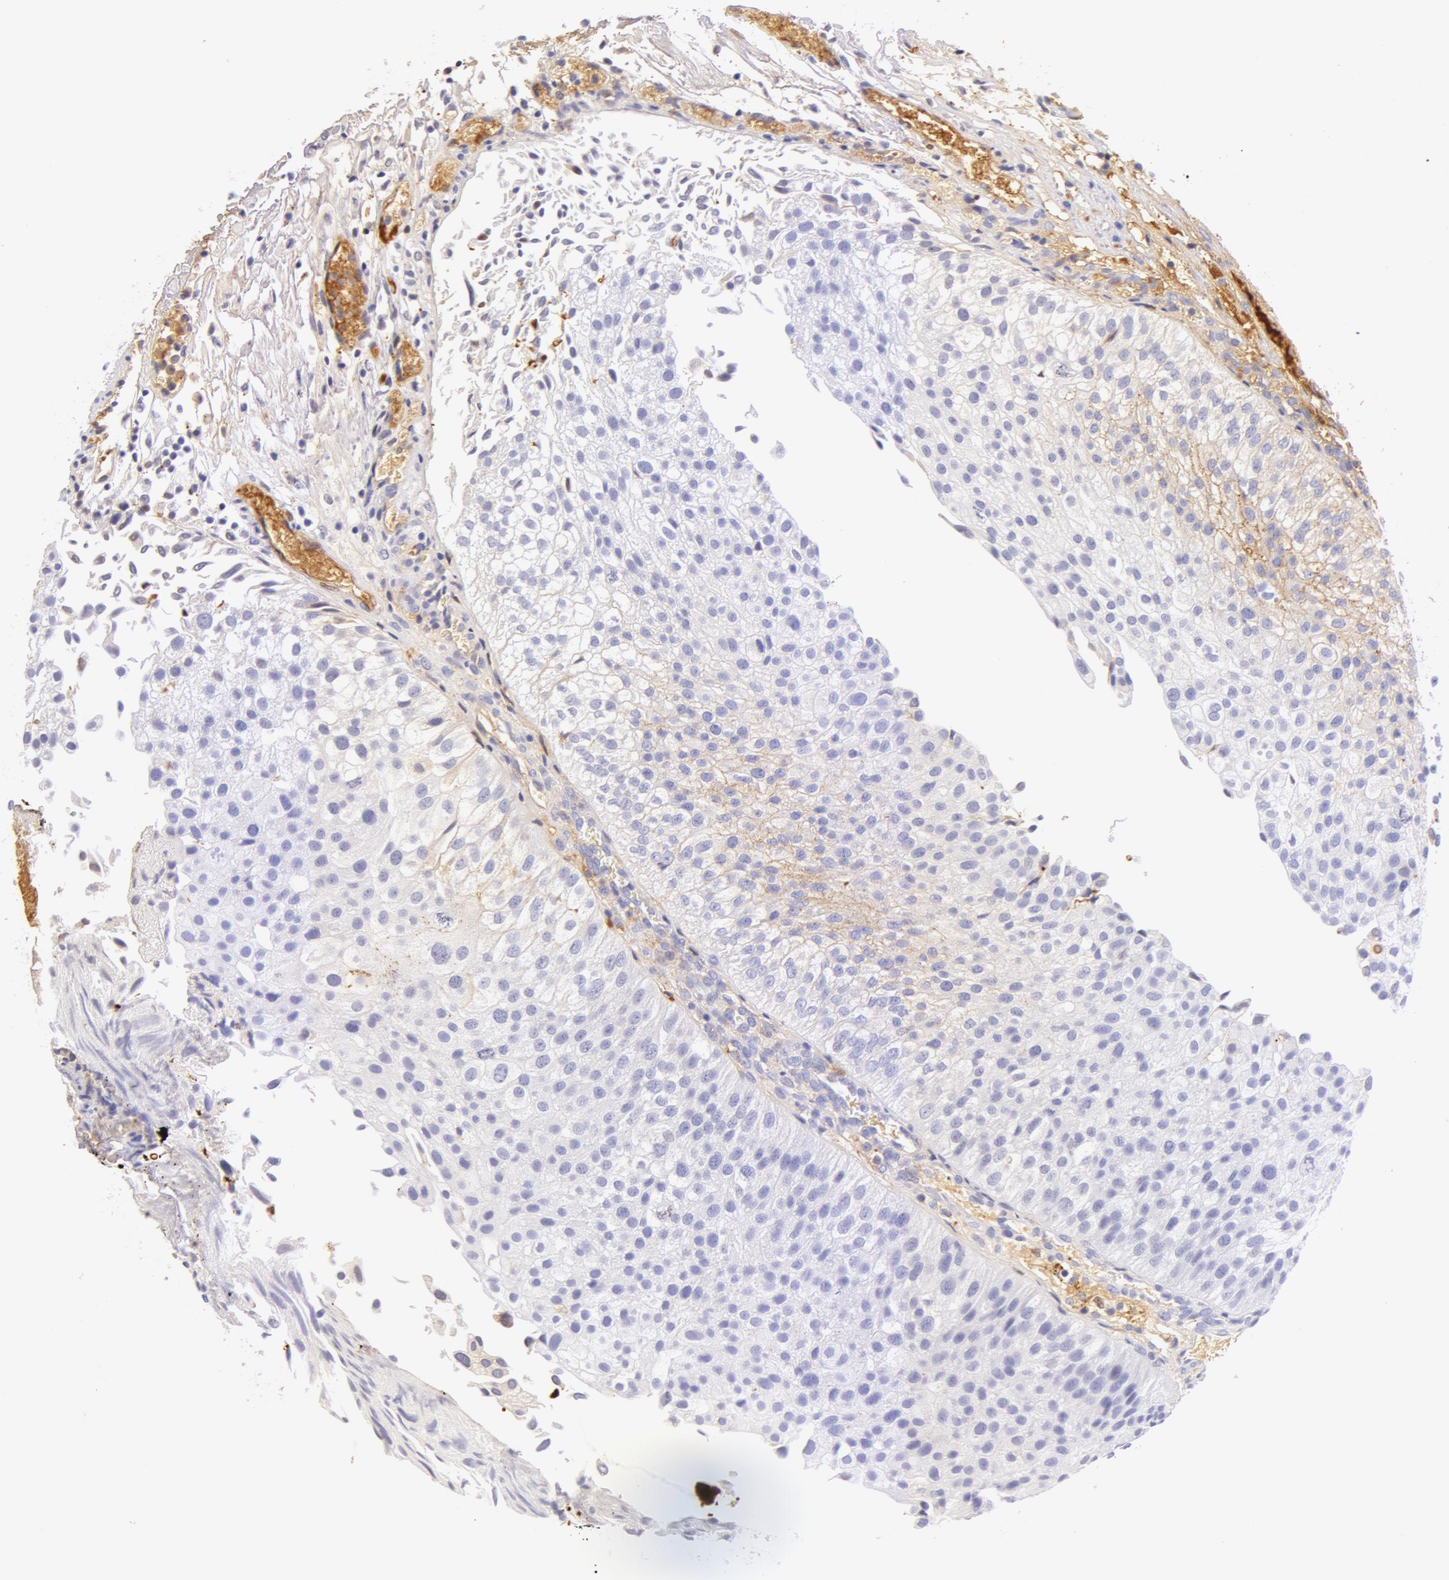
{"staining": {"intensity": "negative", "quantity": "none", "location": "none"}, "tissue": "urothelial cancer", "cell_type": "Tumor cells", "image_type": "cancer", "snomed": [{"axis": "morphology", "description": "Urothelial carcinoma, Low grade"}, {"axis": "topography", "description": "Urinary bladder"}], "caption": "Histopathology image shows no protein positivity in tumor cells of urothelial cancer tissue.", "gene": "AHSG", "patient": {"sex": "female", "age": 89}}